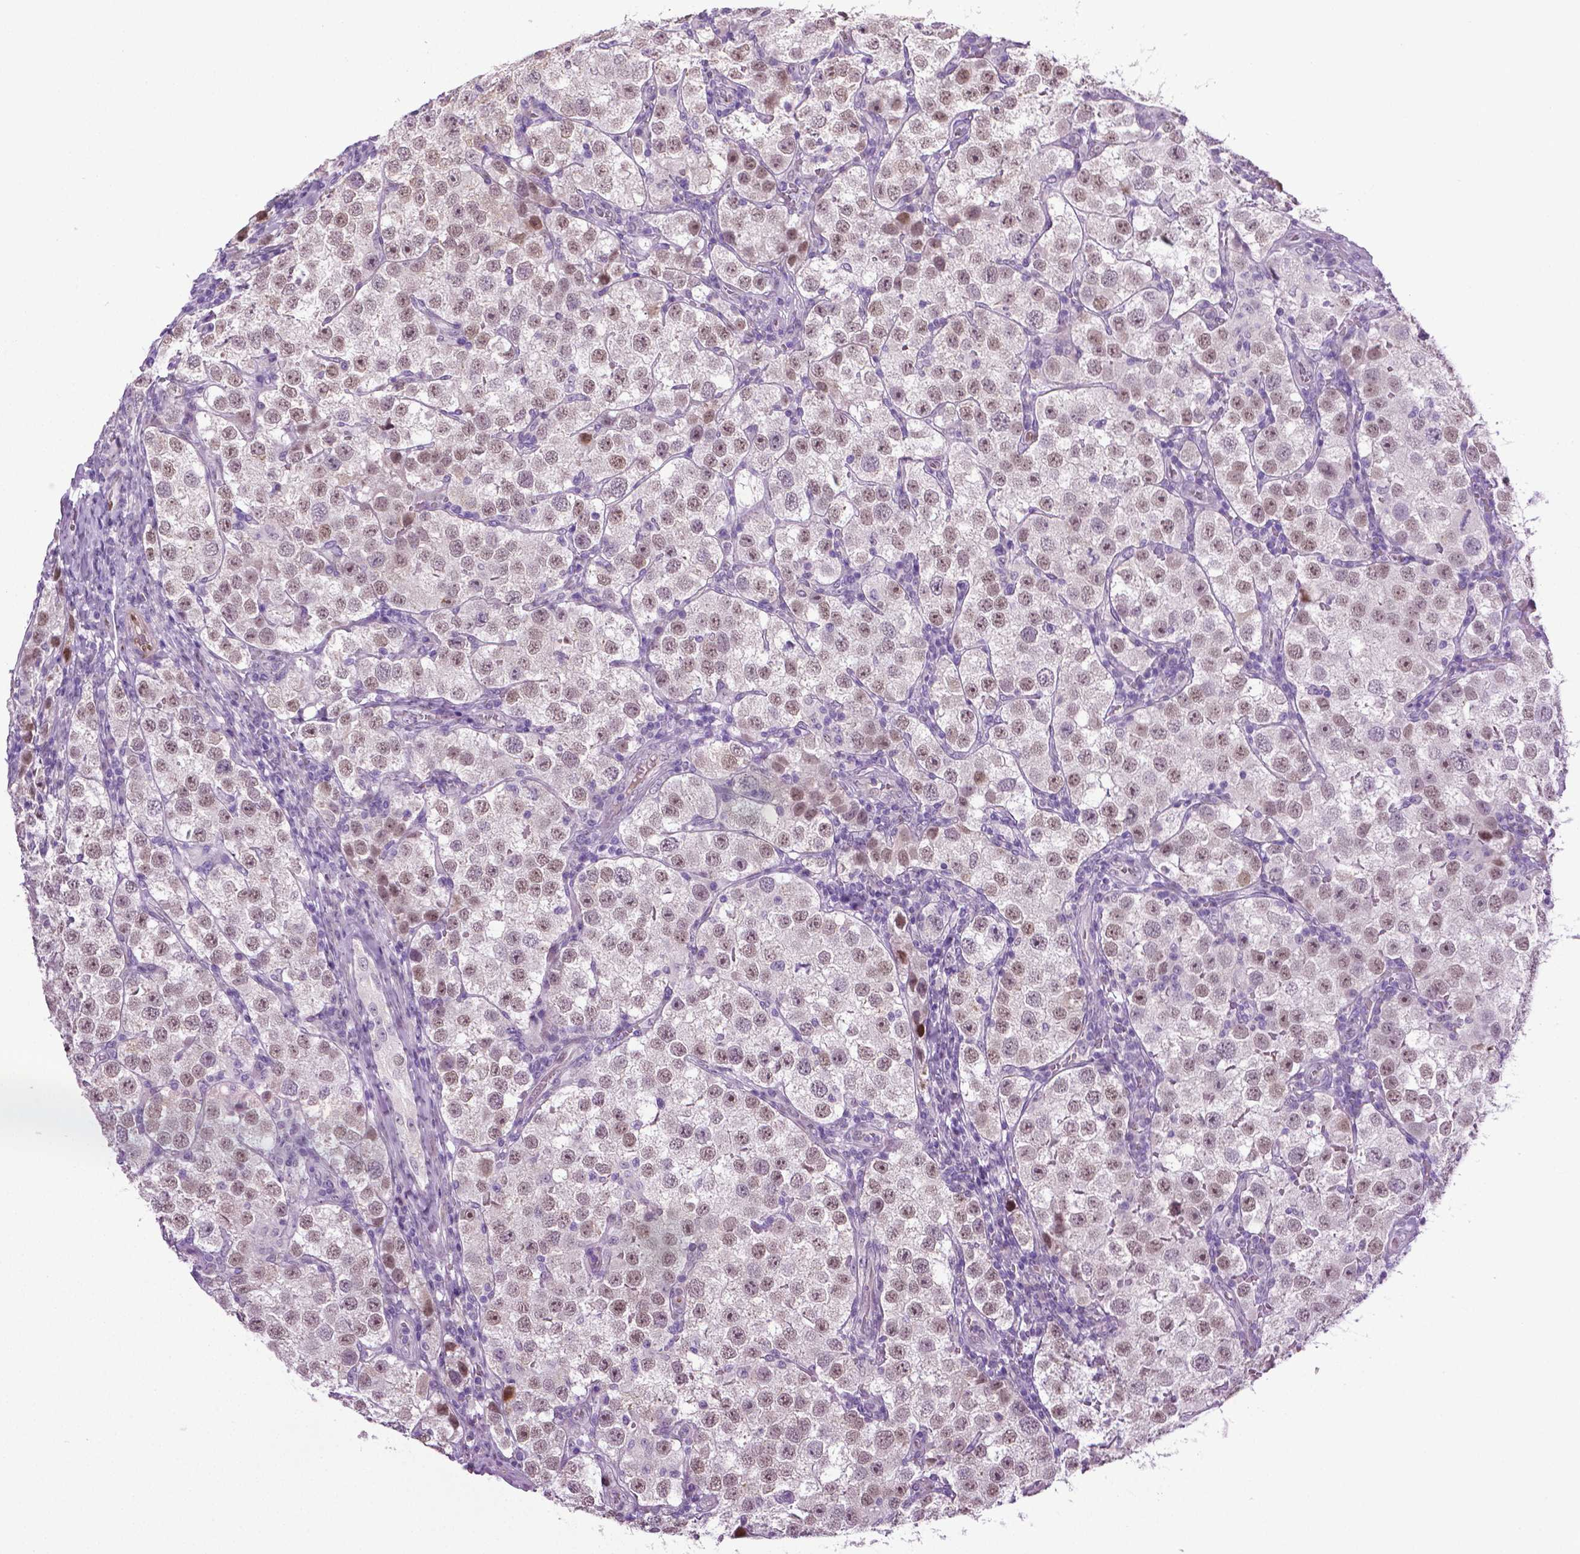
{"staining": {"intensity": "weak", "quantity": ">75%", "location": "nuclear"}, "tissue": "testis cancer", "cell_type": "Tumor cells", "image_type": "cancer", "snomed": [{"axis": "morphology", "description": "Seminoma, NOS"}, {"axis": "topography", "description": "Testis"}], "caption": "Immunohistochemical staining of testis cancer (seminoma) shows weak nuclear protein positivity in approximately >75% of tumor cells. The staining was performed using DAB (3,3'-diaminobenzidine), with brown indicating positive protein expression. Nuclei are stained blue with hematoxylin.", "gene": "PTGER3", "patient": {"sex": "male", "age": 37}}